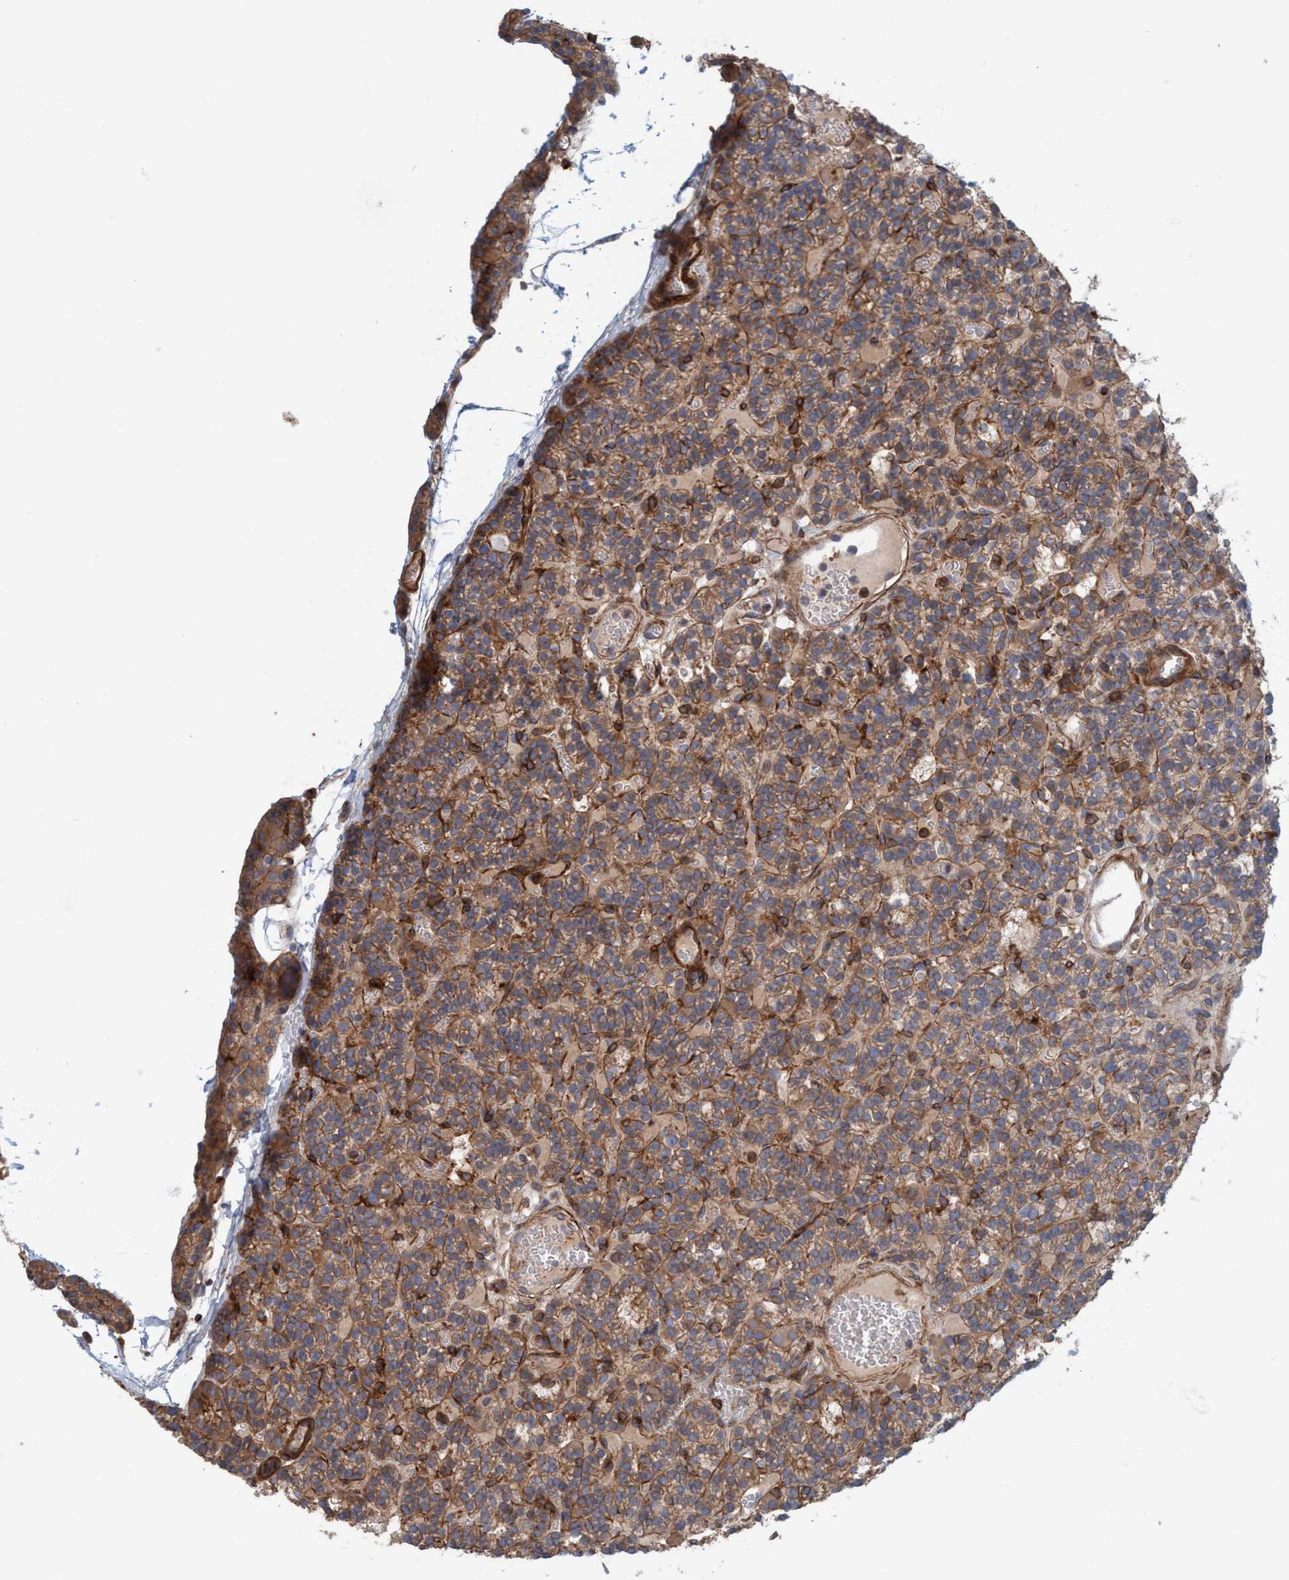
{"staining": {"intensity": "strong", "quantity": ">75%", "location": "cytoplasmic/membranous"}, "tissue": "parathyroid gland", "cell_type": "Glandular cells", "image_type": "normal", "snomed": [{"axis": "morphology", "description": "Normal tissue, NOS"}, {"axis": "morphology", "description": "Adenoma, NOS"}, {"axis": "topography", "description": "Parathyroid gland"}], "caption": "A high amount of strong cytoplasmic/membranous expression is appreciated in approximately >75% of glandular cells in normal parathyroid gland.", "gene": "SPECC1", "patient": {"sex": "female", "age": 58}}